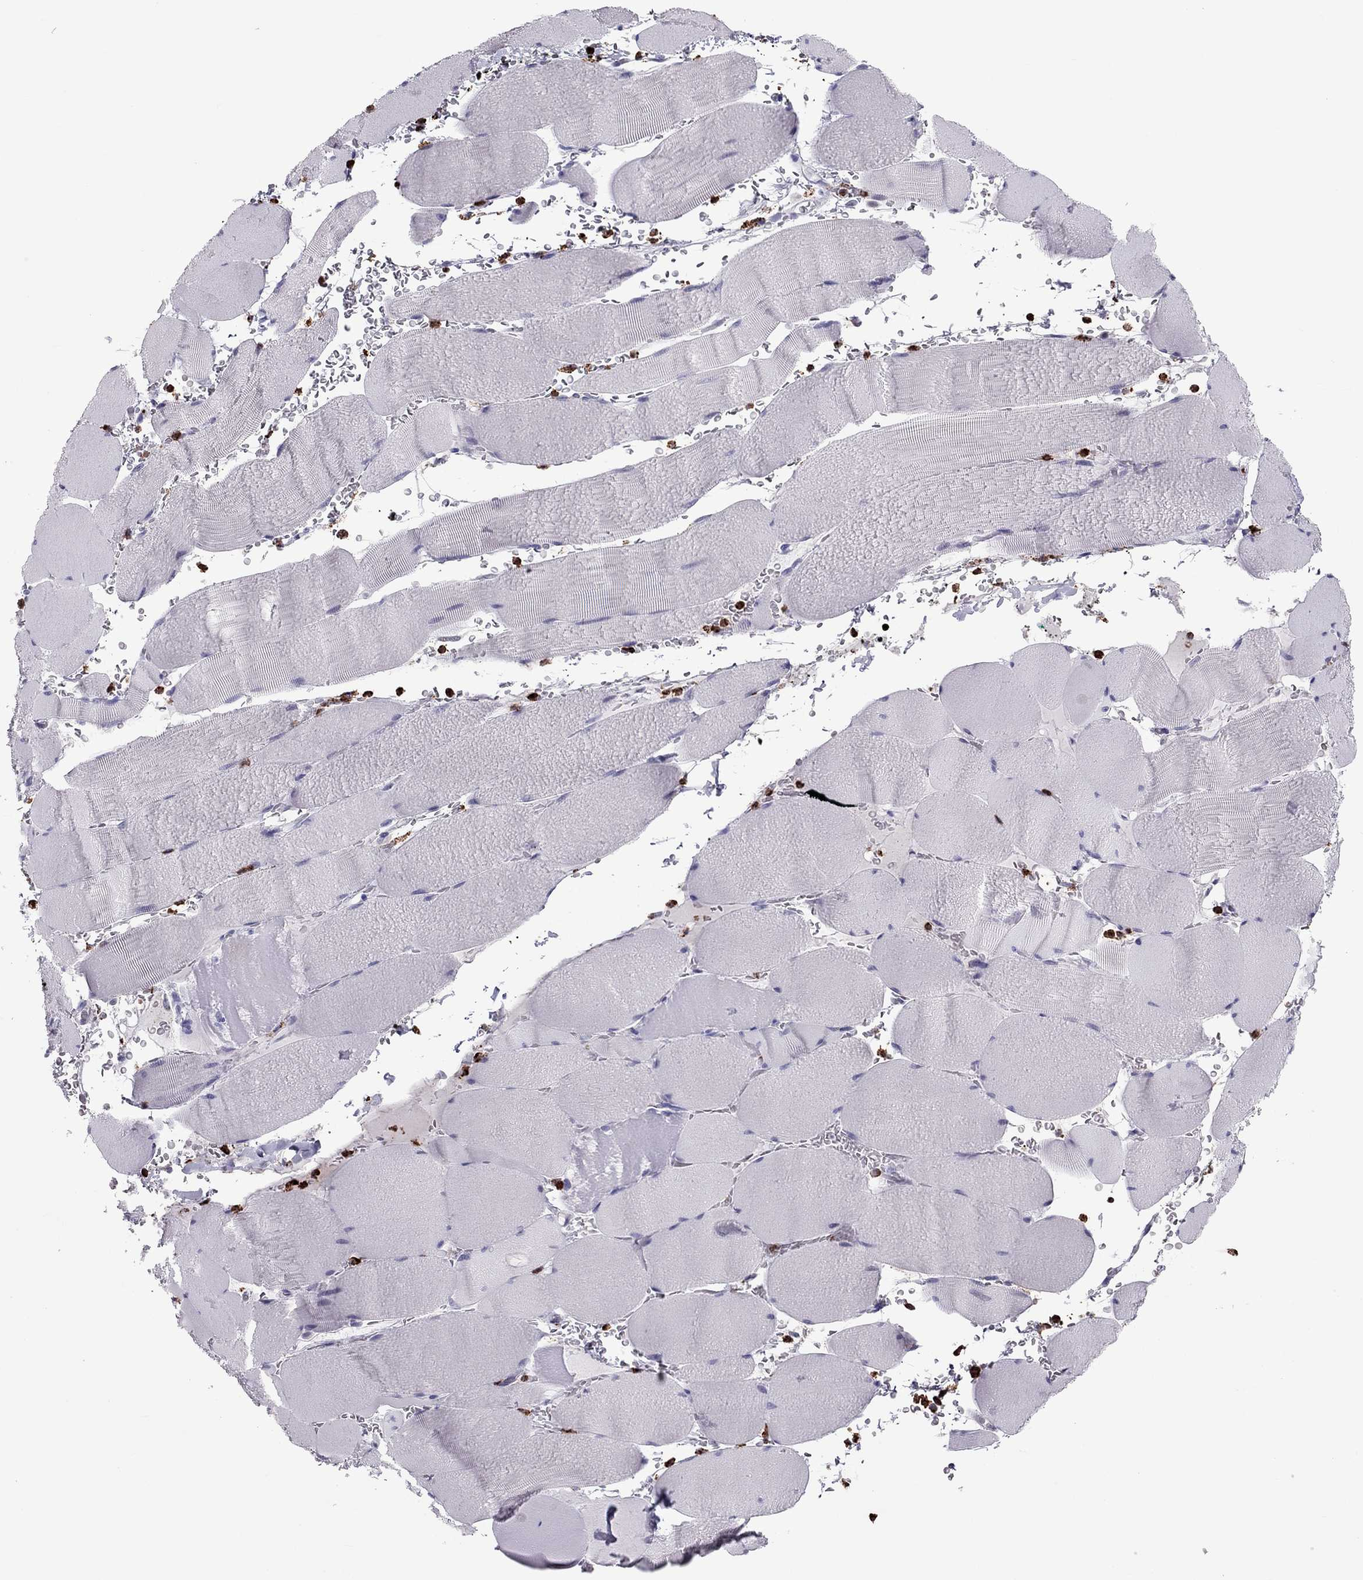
{"staining": {"intensity": "negative", "quantity": "none", "location": "none"}, "tissue": "skeletal muscle", "cell_type": "Myocytes", "image_type": "normal", "snomed": [{"axis": "morphology", "description": "Normal tissue, NOS"}, {"axis": "topography", "description": "Skeletal muscle"}], "caption": "An image of human skeletal muscle is negative for staining in myocytes. (DAB IHC with hematoxylin counter stain).", "gene": "CCL27", "patient": {"sex": "male", "age": 56}}